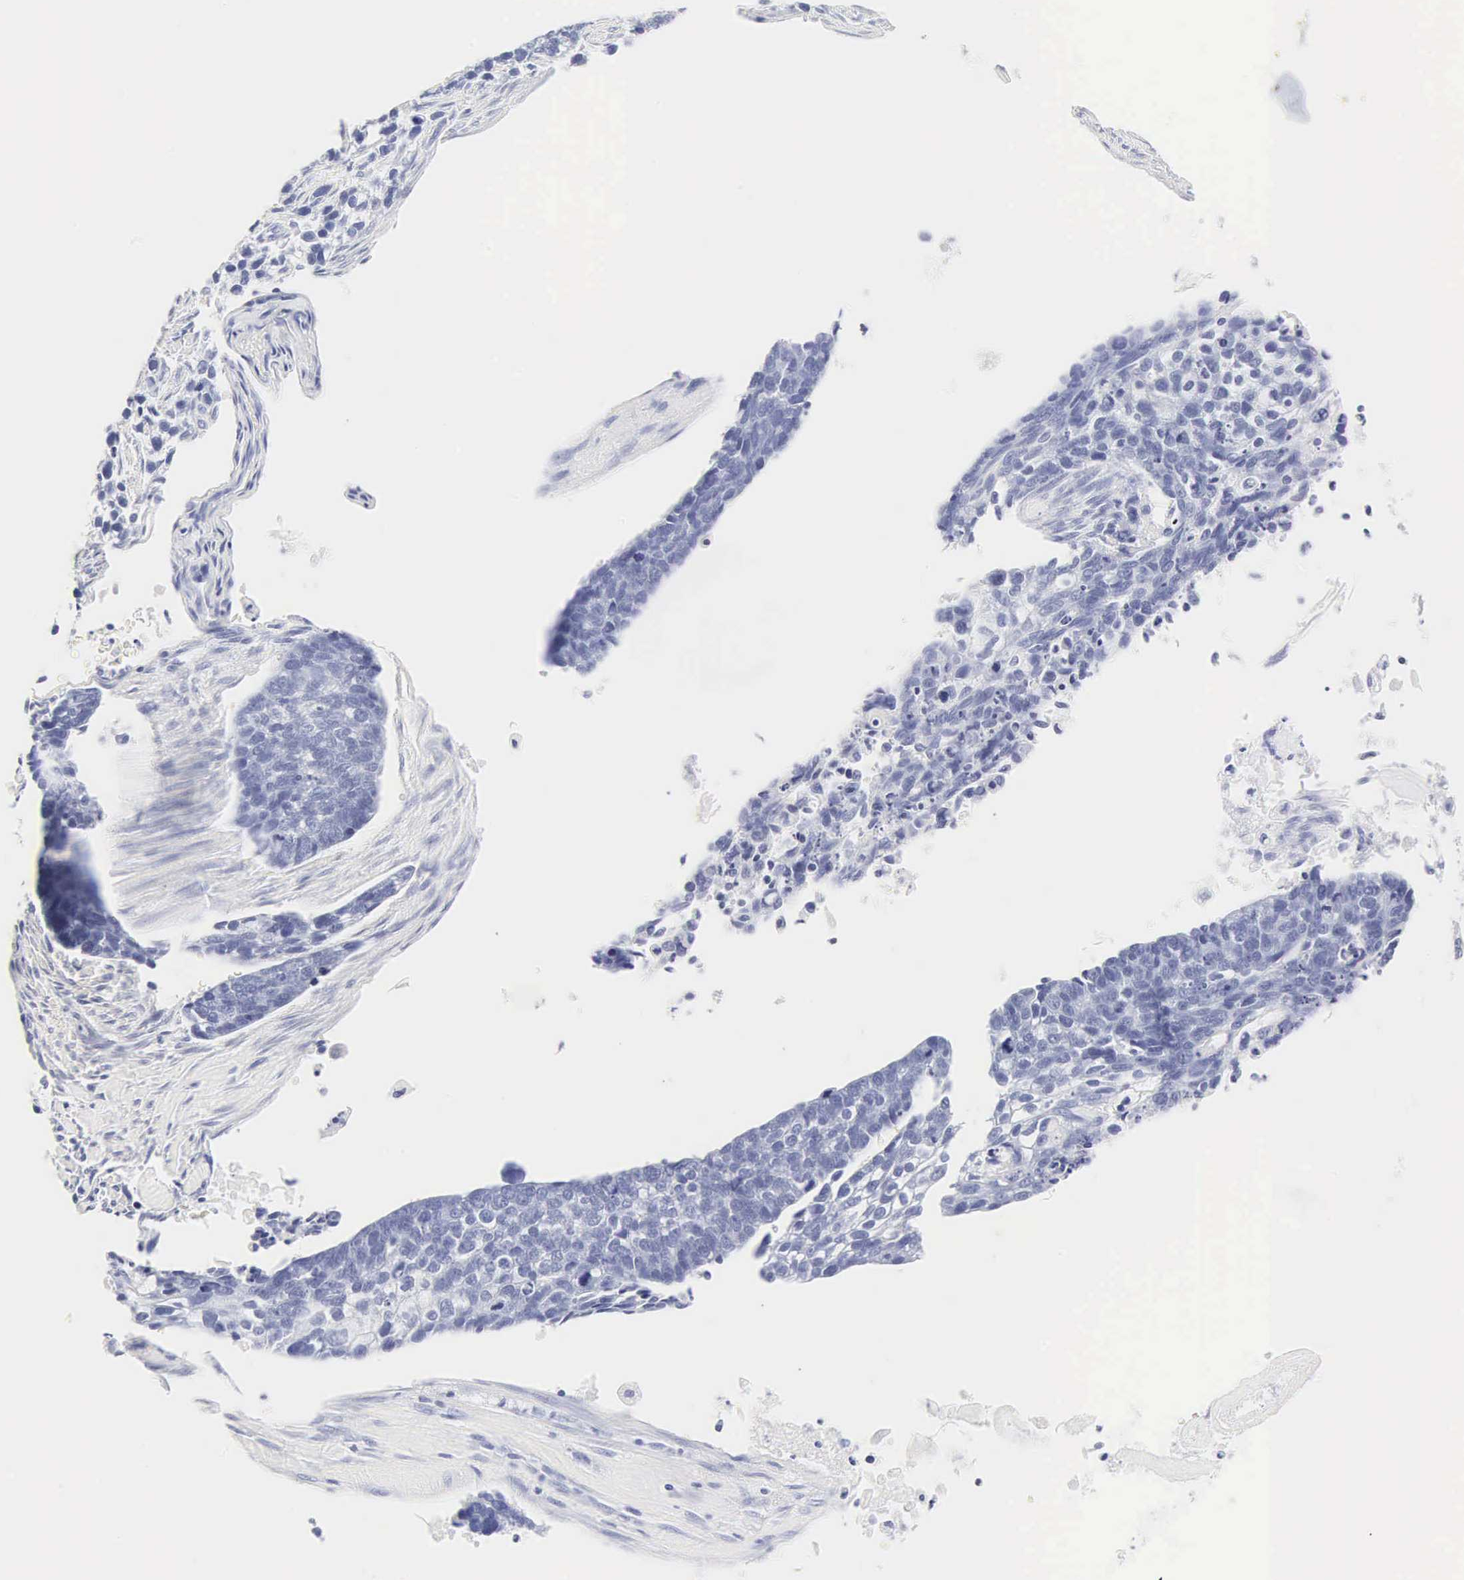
{"staining": {"intensity": "negative", "quantity": "none", "location": "none"}, "tissue": "lung cancer", "cell_type": "Tumor cells", "image_type": "cancer", "snomed": [{"axis": "morphology", "description": "Squamous cell carcinoma, NOS"}, {"axis": "topography", "description": "Lymph node"}, {"axis": "topography", "description": "Lung"}], "caption": "IHC image of neoplastic tissue: squamous cell carcinoma (lung) stained with DAB shows no significant protein expression in tumor cells. The staining was performed using DAB (3,3'-diaminobenzidine) to visualize the protein expression in brown, while the nuclei were stained in blue with hematoxylin (Magnification: 20x).", "gene": "INS", "patient": {"sex": "male", "age": 74}}